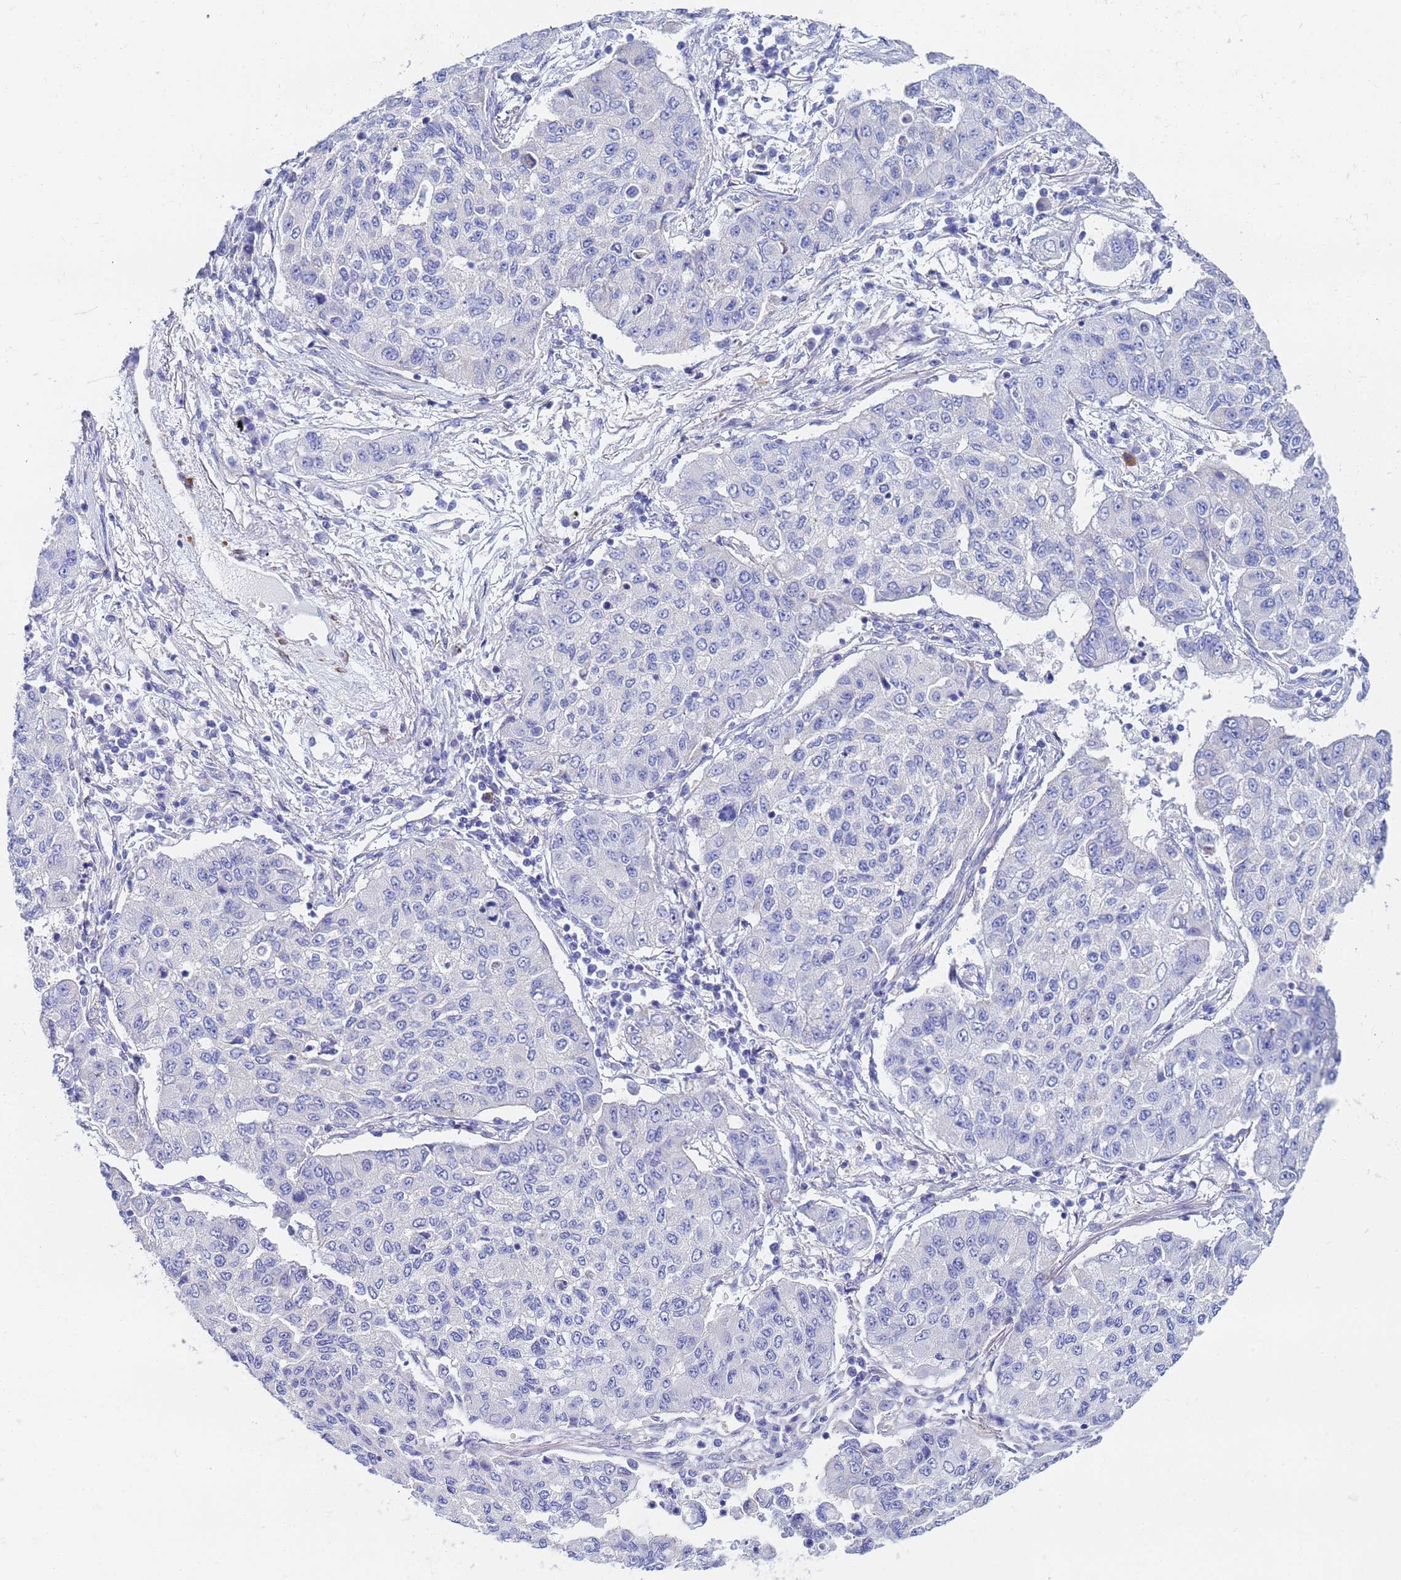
{"staining": {"intensity": "negative", "quantity": "none", "location": "none"}, "tissue": "lung cancer", "cell_type": "Tumor cells", "image_type": "cancer", "snomed": [{"axis": "morphology", "description": "Squamous cell carcinoma, NOS"}, {"axis": "topography", "description": "Lung"}], "caption": "DAB immunohistochemical staining of human squamous cell carcinoma (lung) shows no significant expression in tumor cells.", "gene": "RAB39B", "patient": {"sex": "male", "age": 74}}